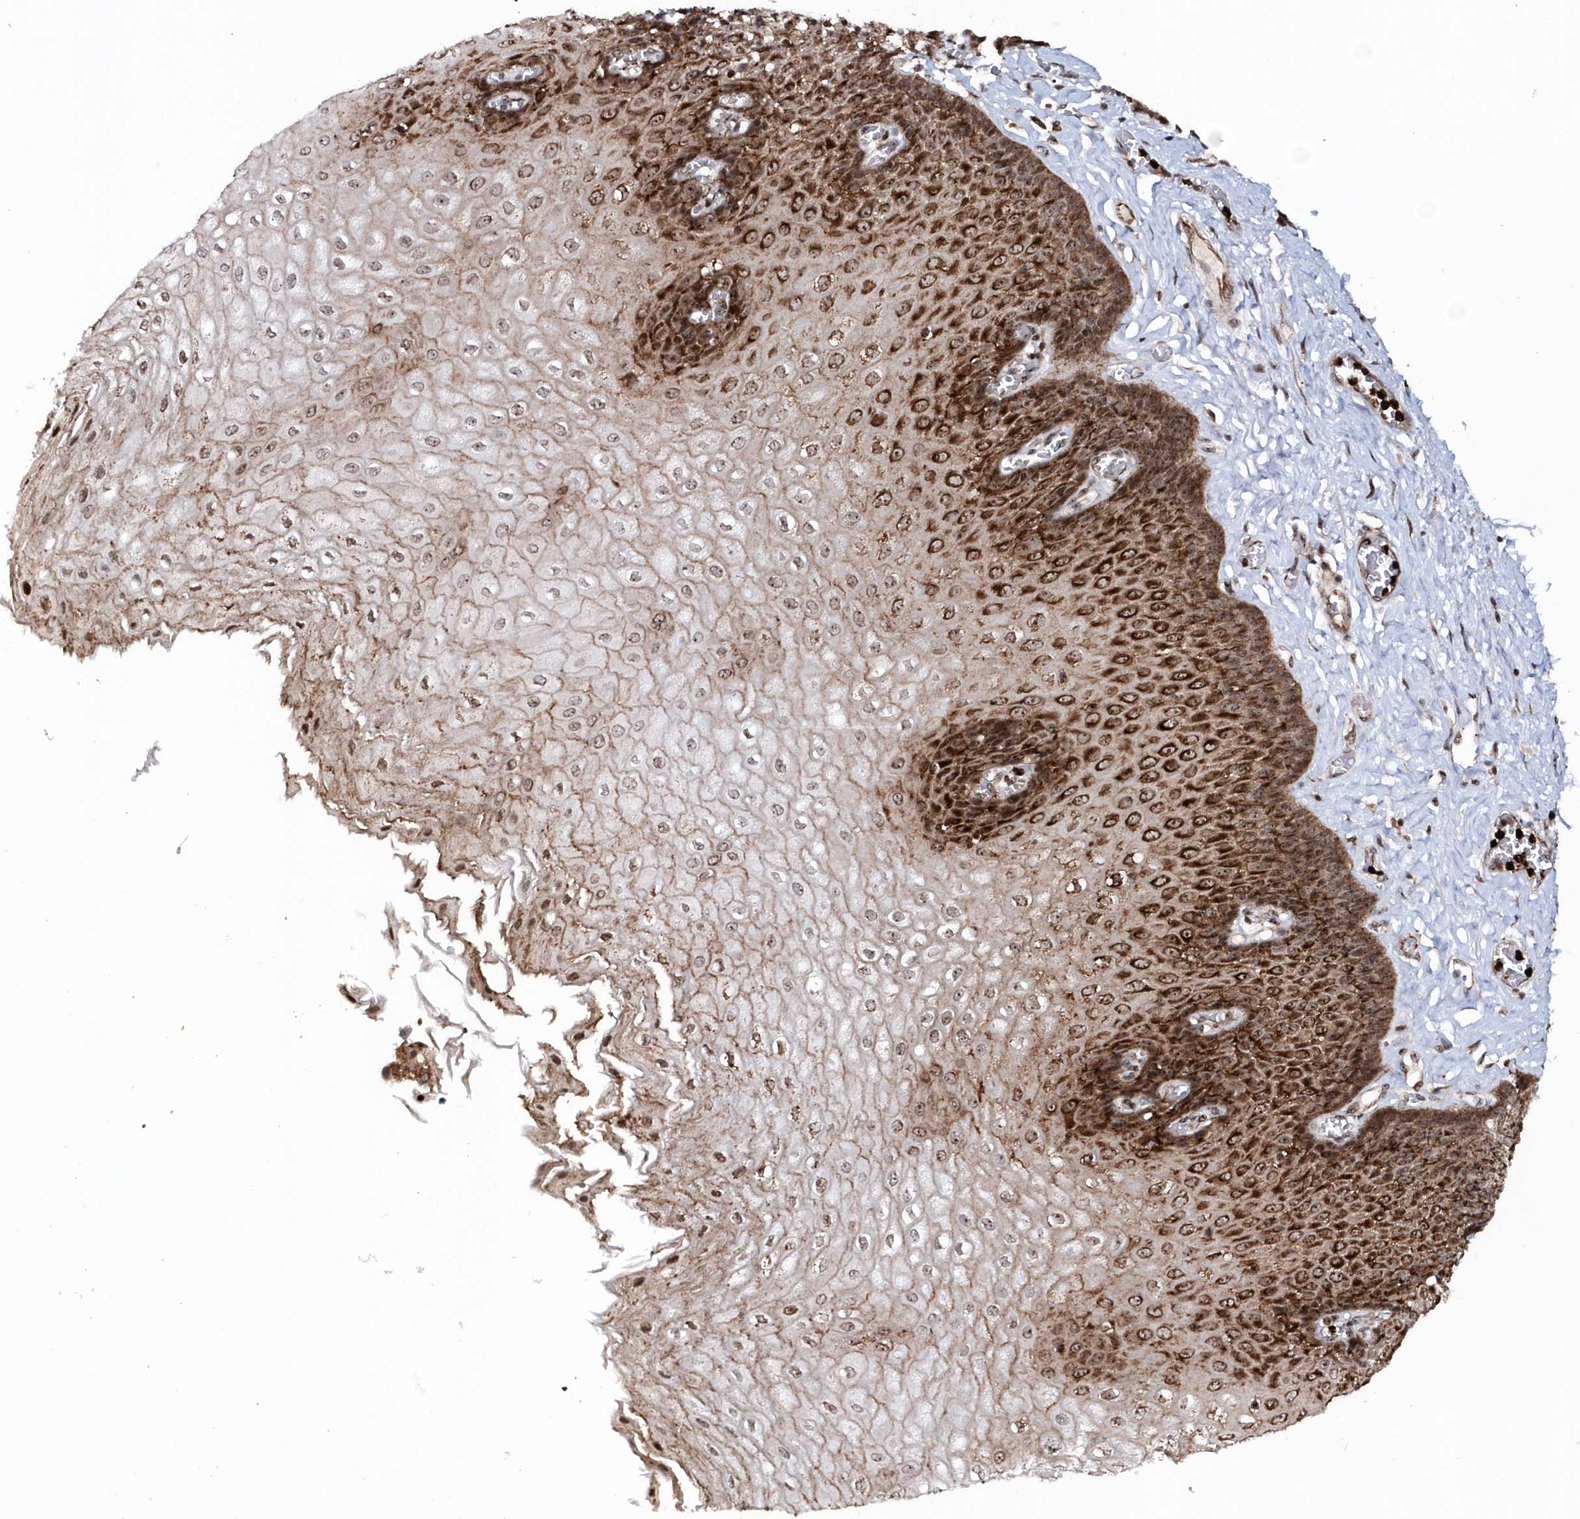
{"staining": {"intensity": "strong", "quantity": "25%-75%", "location": "cytoplasmic/membranous,nuclear"}, "tissue": "esophagus", "cell_type": "Squamous epithelial cells", "image_type": "normal", "snomed": [{"axis": "morphology", "description": "Normal tissue, NOS"}, {"axis": "topography", "description": "Esophagus"}], "caption": "Immunohistochemical staining of normal esophagus displays strong cytoplasmic/membranous,nuclear protein positivity in approximately 25%-75% of squamous epithelial cells.", "gene": "SOWAHB", "patient": {"sex": "male", "age": 60}}